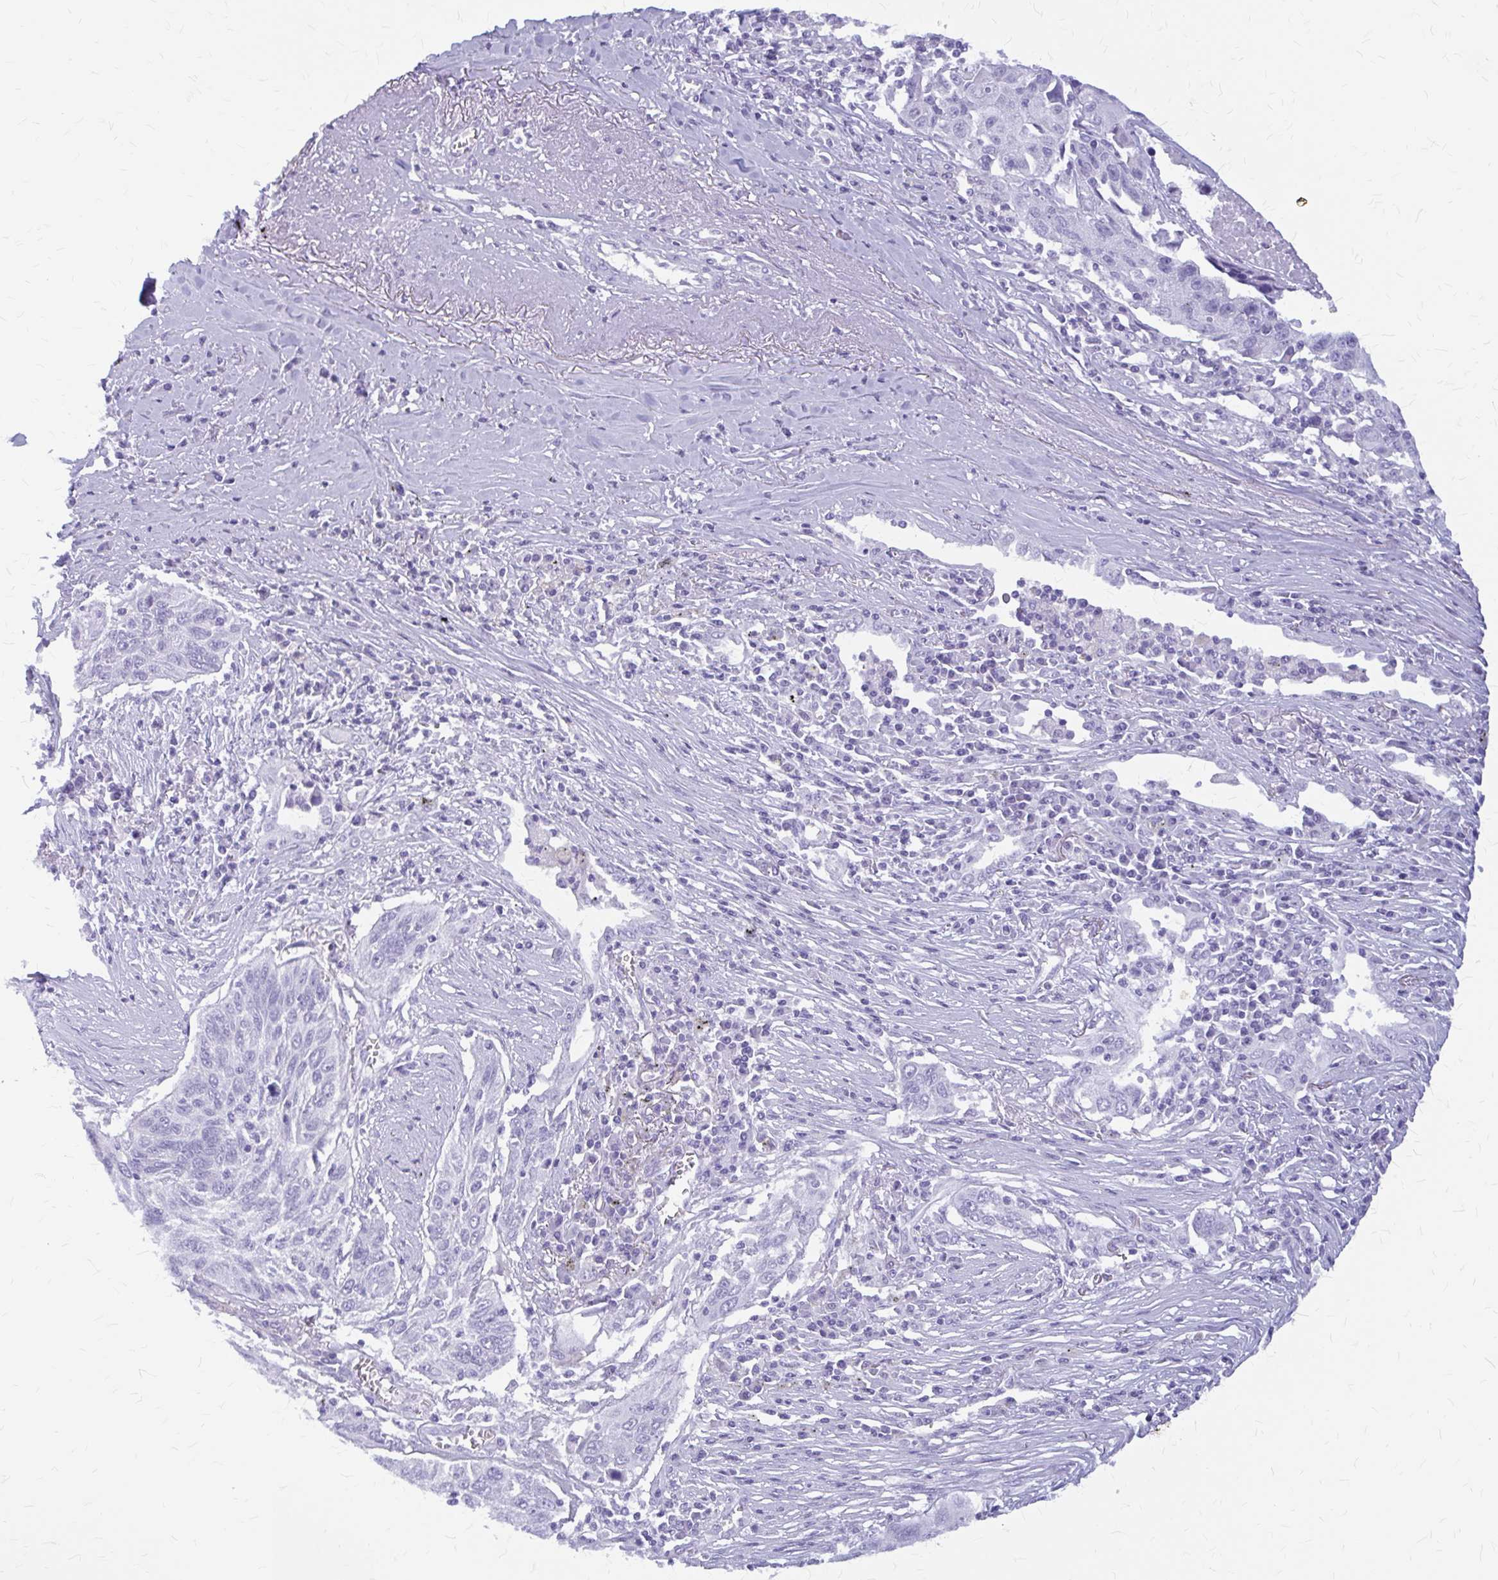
{"staining": {"intensity": "negative", "quantity": "none", "location": "none"}, "tissue": "lung cancer", "cell_type": "Tumor cells", "image_type": "cancer", "snomed": [{"axis": "morphology", "description": "Squamous cell carcinoma, NOS"}, {"axis": "topography", "description": "Lung"}], "caption": "A histopathology image of lung squamous cell carcinoma stained for a protein shows no brown staining in tumor cells.", "gene": "KLHDC7A", "patient": {"sex": "female", "age": 66}}